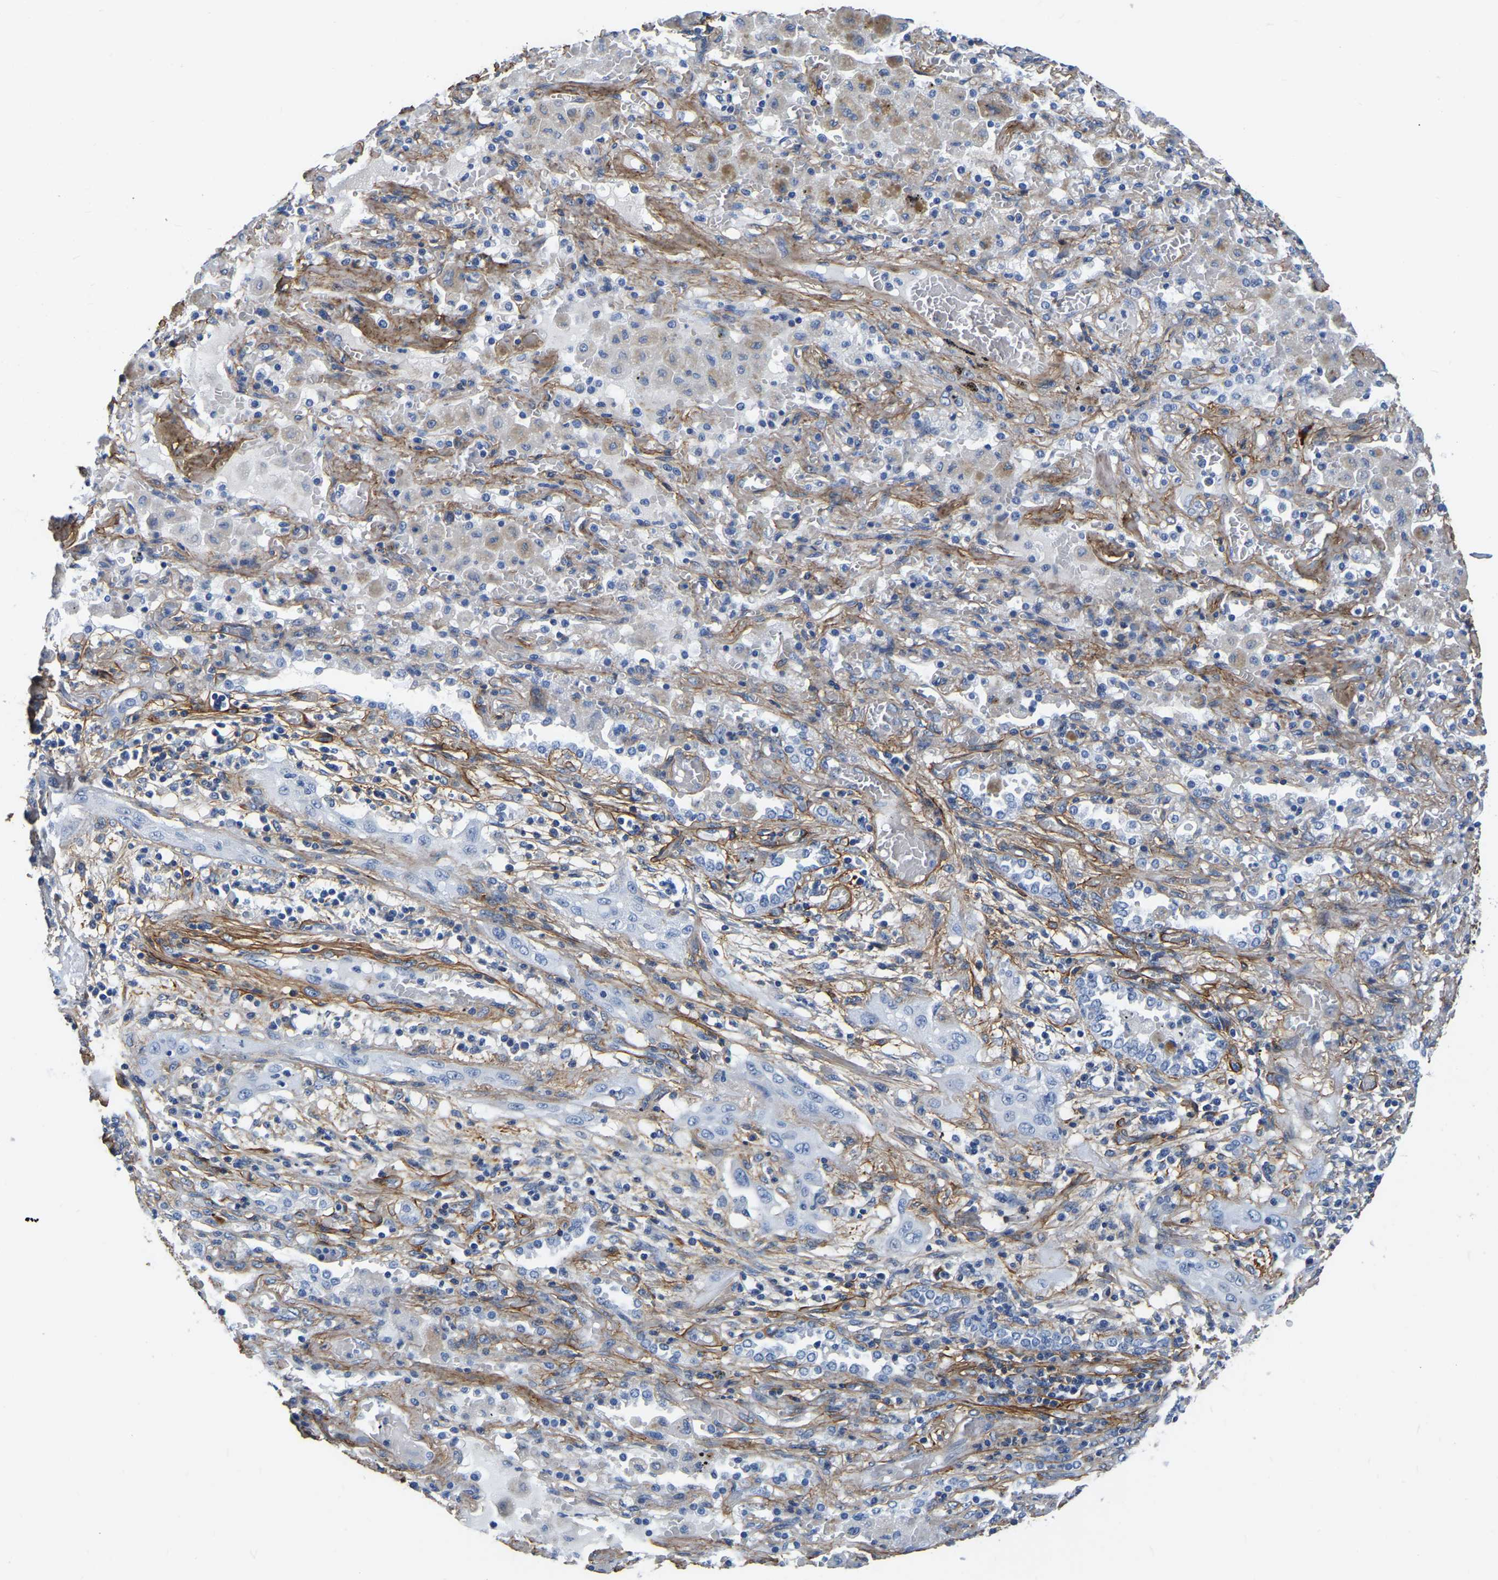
{"staining": {"intensity": "weak", "quantity": "<25%", "location": "cytoplasmic/membranous"}, "tissue": "lung cancer", "cell_type": "Tumor cells", "image_type": "cancer", "snomed": [{"axis": "morphology", "description": "Squamous cell carcinoma, NOS"}, {"axis": "topography", "description": "Lung"}], "caption": "DAB immunohistochemical staining of lung squamous cell carcinoma displays no significant staining in tumor cells.", "gene": "COL6A1", "patient": {"sex": "female", "age": 47}}